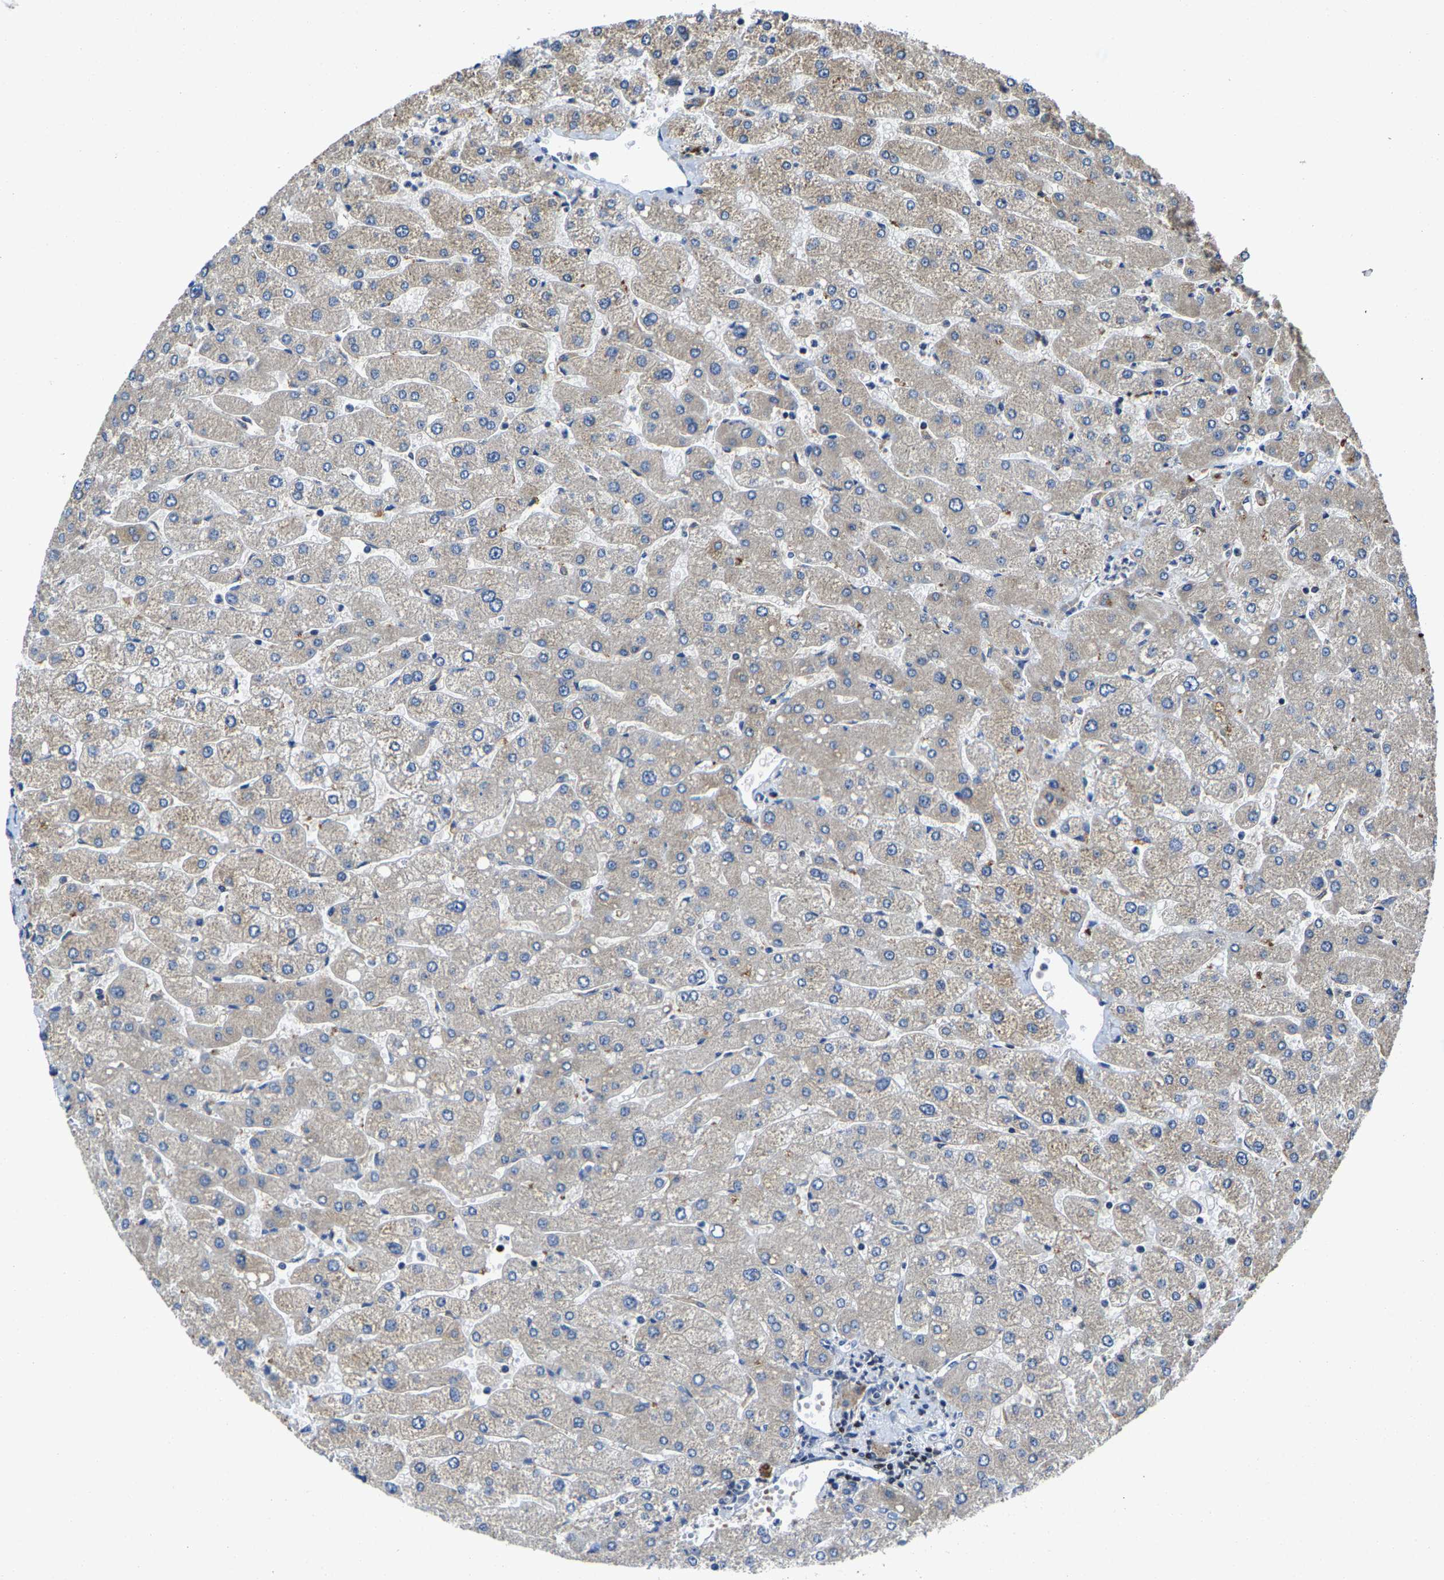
{"staining": {"intensity": "weak", "quantity": "<25%", "location": "cytoplasmic/membranous"}, "tissue": "liver", "cell_type": "Cholangiocytes", "image_type": "normal", "snomed": [{"axis": "morphology", "description": "Normal tissue, NOS"}, {"axis": "topography", "description": "Liver"}], "caption": "This is a micrograph of immunohistochemistry staining of normal liver, which shows no positivity in cholangiocytes.", "gene": "AGBL3", "patient": {"sex": "male", "age": 55}}